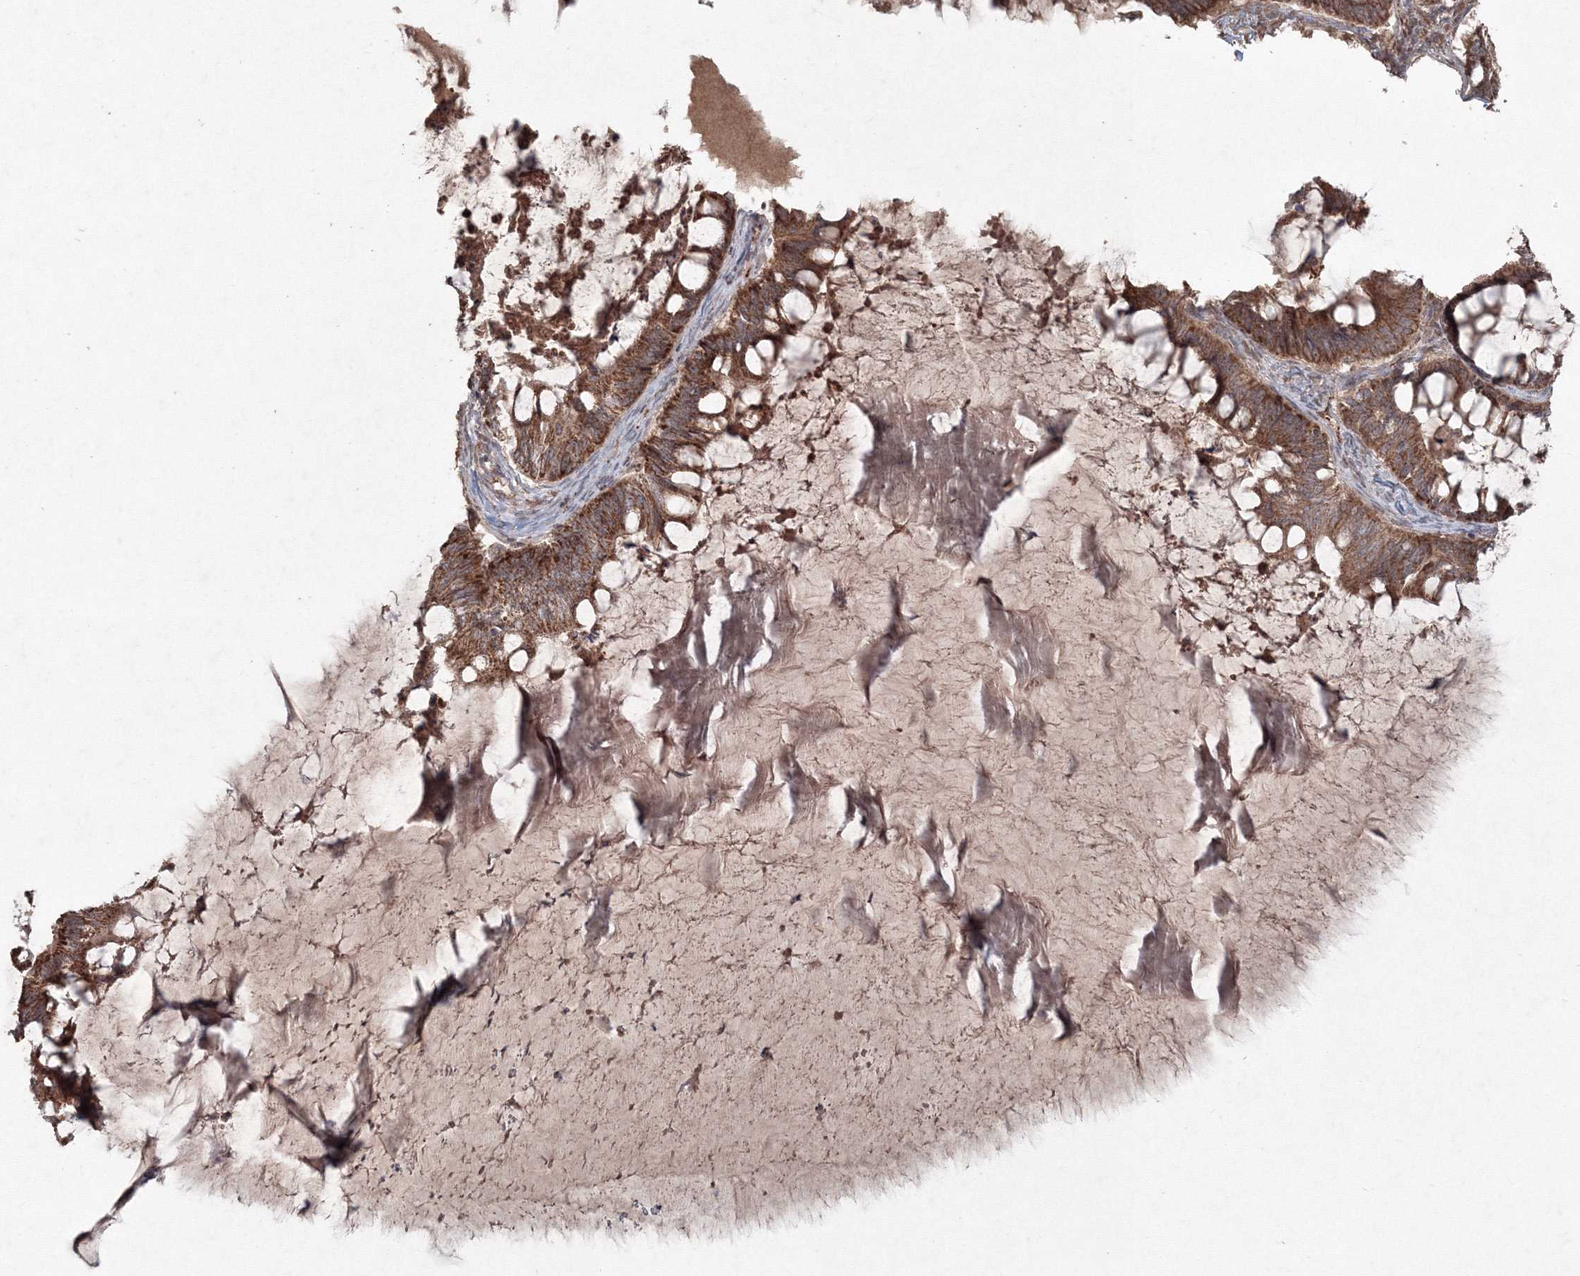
{"staining": {"intensity": "moderate", "quantity": ">75%", "location": "cytoplasmic/membranous"}, "tissue": "ovarian cancer", "cell_type": "Tumor cells", "image_type": "cancer", "snomed": [{"axis": "morphology", "description": "Cystadenocarcinoma, mucinous, NOS"}, {"axis": "topography", "description": "Ovary"}], "caption": "Immunohistochemical staining of ovarian cancer demonstrates medium levels of moderate cytoplasmic/membranous protein expression in approximately >75% of tumor cells.", "gene": "ANAPC16", "patient": {"sex": "female", "age": 61}}